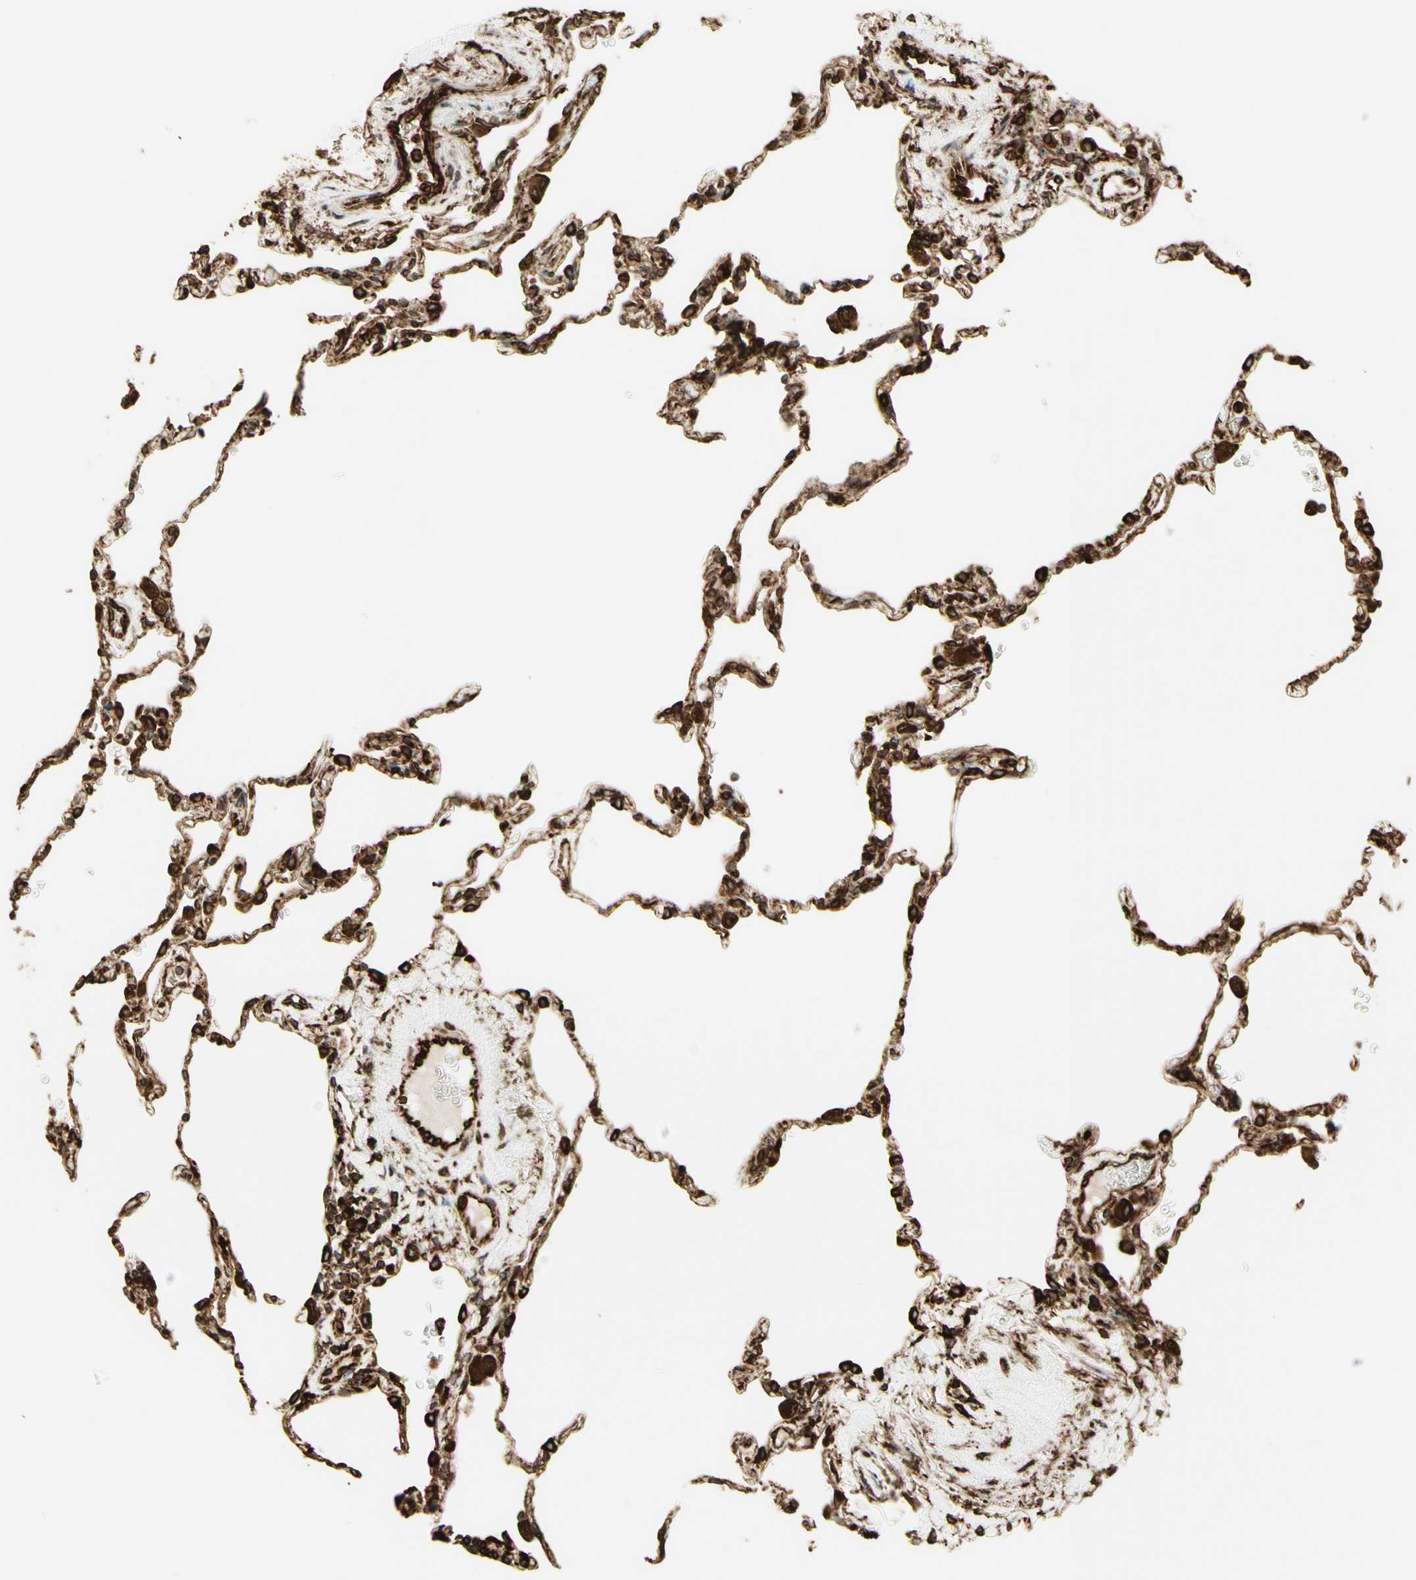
{"staining": {"intensity": "strong", "quantity": "25%-75%", "location": "cytoplasmic/membranous"}, "tissue": "lung", "cell_type": "Alveolar cells", "image_type": "normal", "snomed": [{"axis": "morphology", "description": "Normal tissue, NOS"}, {"axis": "topography", "description": "Lung"}], "caption": "Protein expression analysis of normal lung reveals strong cytoplasmic/membranous staining in about 25%-75% of alveolar cells.", "gene": "CANX", "patient": {"sex": "male", "age": 59}}